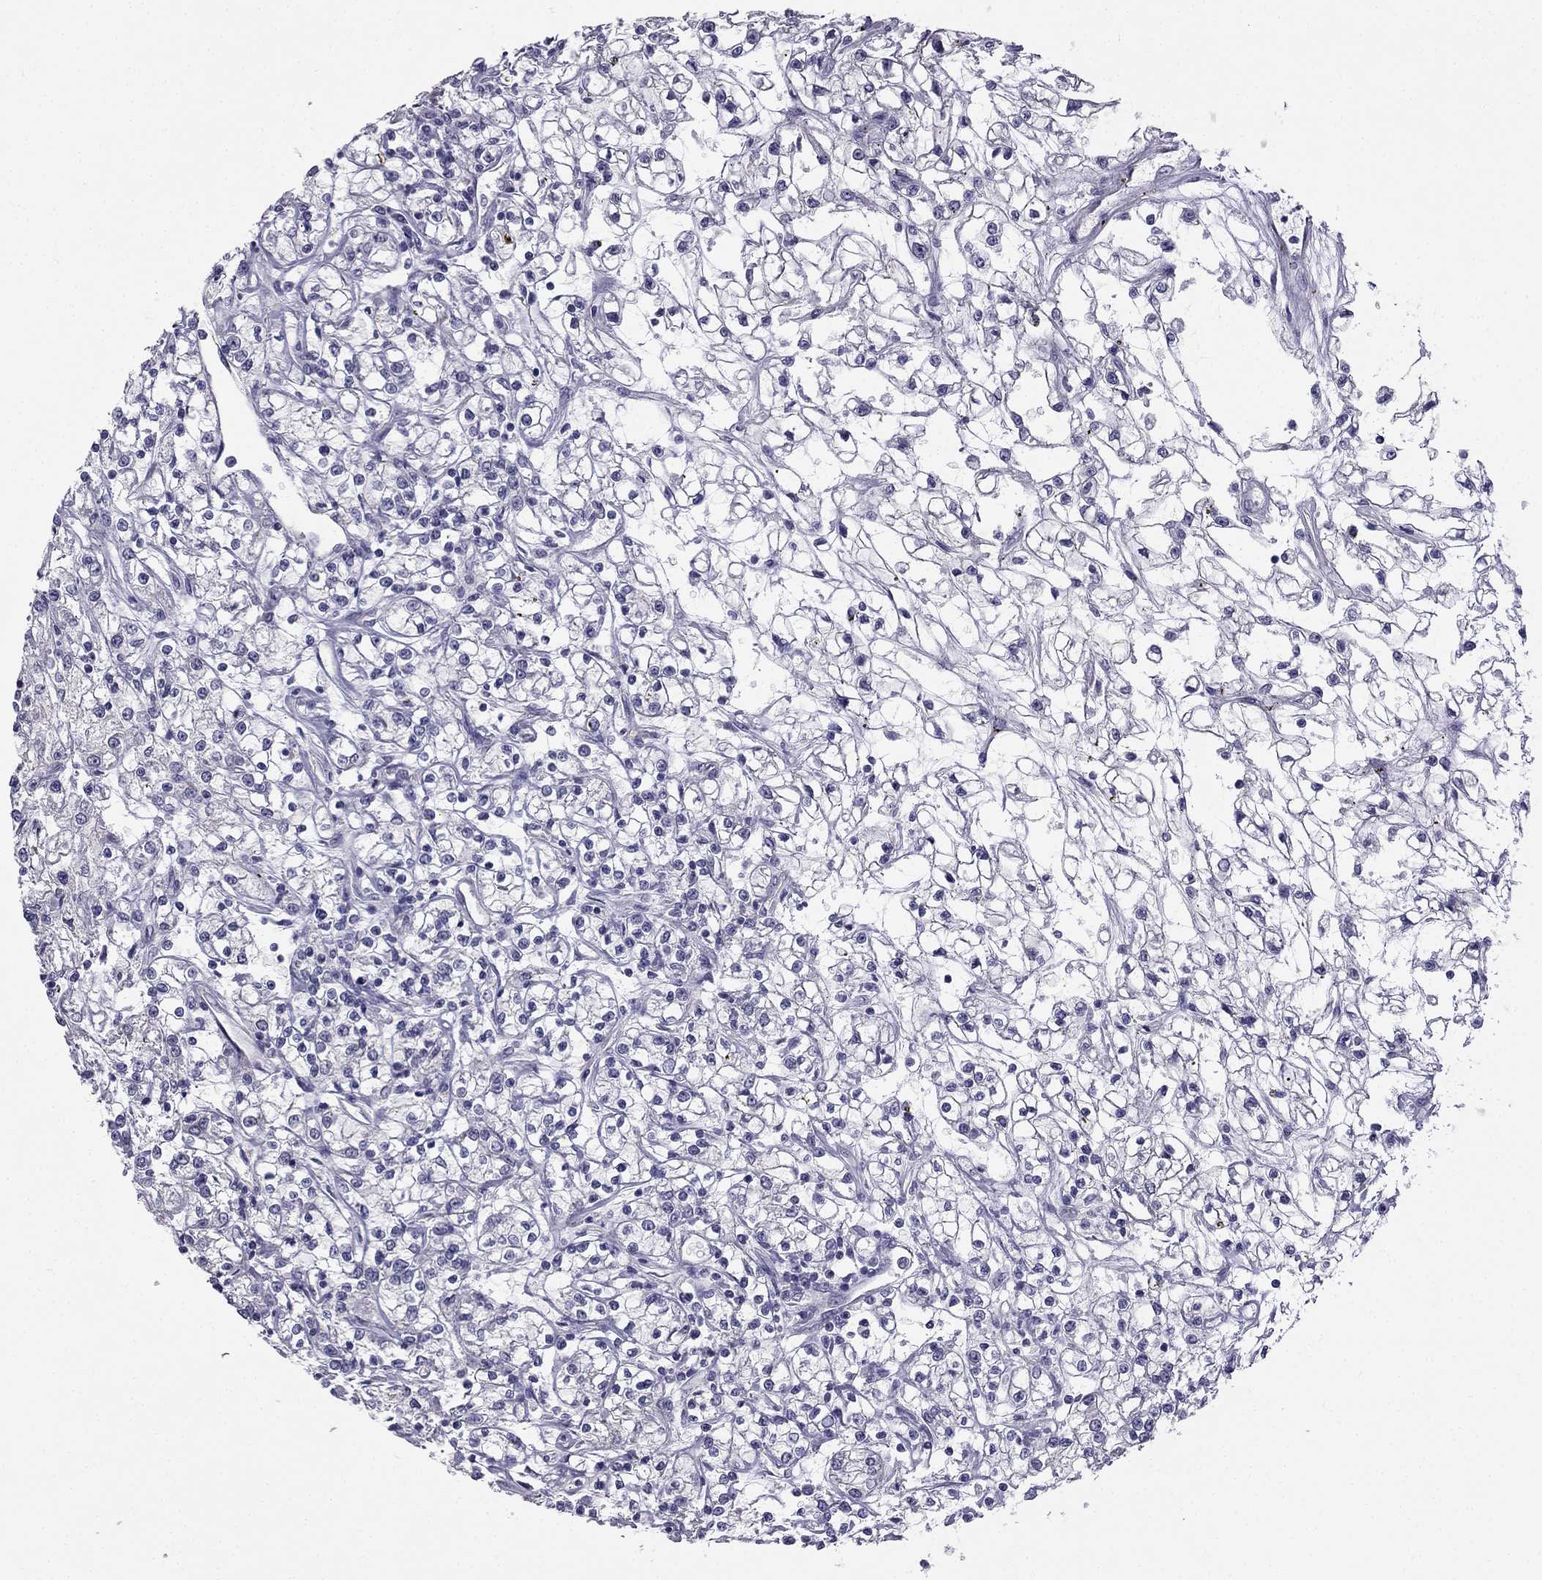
{"staining": {"intensity": "negative", "quantity": "none", "location": "none"}, "tissue": "renal cancer", "cell_type": "Tumor cells", "image_type": "cancer", "snomed": [{"axis": "morphology", "description": "Adenocarcinoma, NOS"}, {"axis": "topography", "description": "Kidney"}], "caption": "DAB (3,3'-diaminobenzidine) immunohistochemical staining of renal cancer (adenocarcinoma) shows no significant staining in tumor cells.", "gene": "HSFX1", "patient": {"sex": "female", "age": 59}}